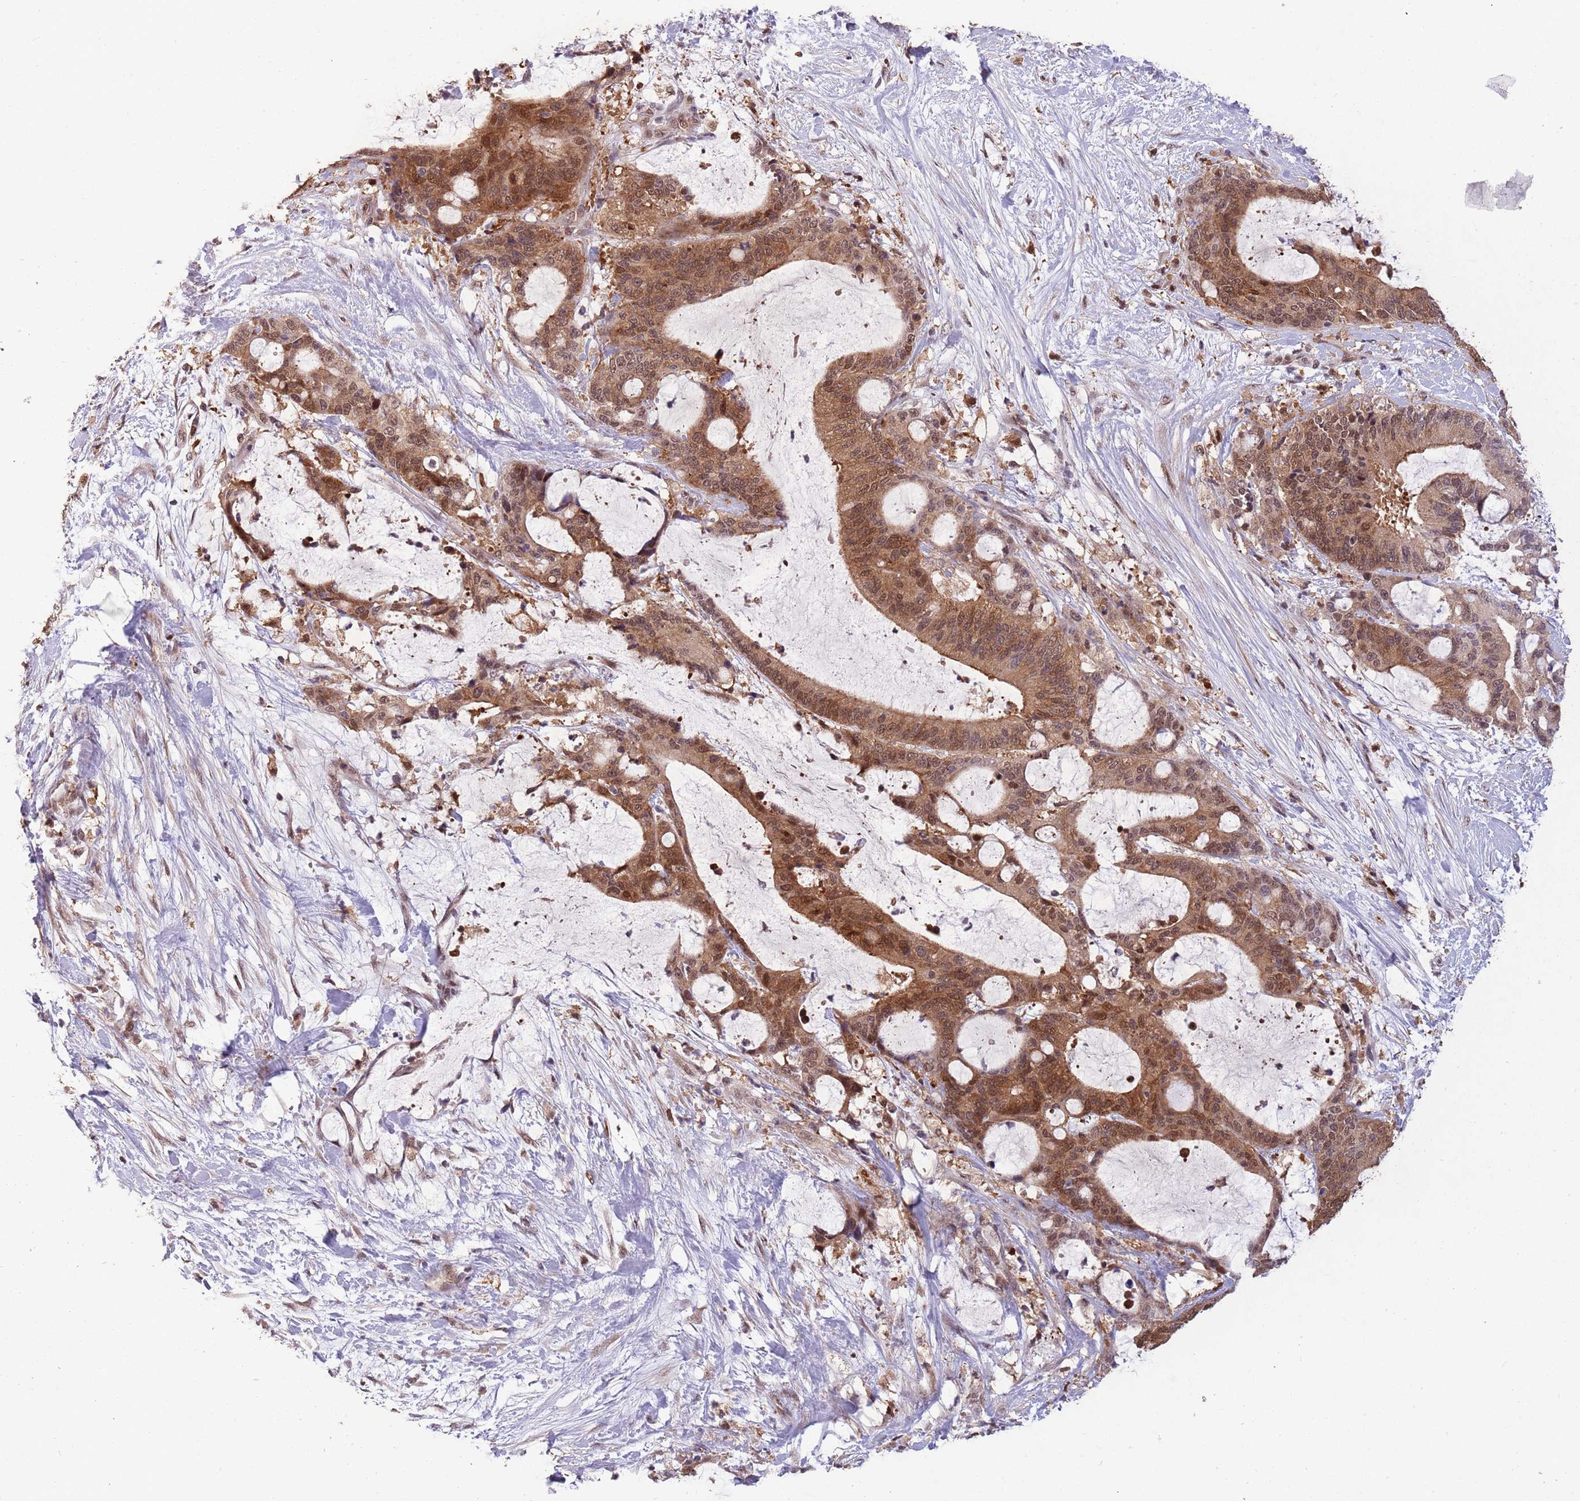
{"staining": {"intensity": "moderate", "quantity": ">75%", "location": "cytoplasmic/membranous,nuclear"}, "tissue": "liver cancer", "cell_type": "Tumor cells", "image_type": "cancer", "snomed": [{"axis": "morphology", "description": "Normal tissue, NOS"}, {"axis": "morphology", "description": "Cholangiocarcinoma"}, {"axis": "topography", "description": "Liver"}, {"axis": "topography", "description": "Peripheral nerve tissue"}], "caption": "Human liver cancer stained with a brown dye reveals moderate cytoplasmic/membranous and nuclear positive expression in approximately >75% of tumor cells.", "gene": "ZNF639", "patient": {"sex": "female", "age": 73}}